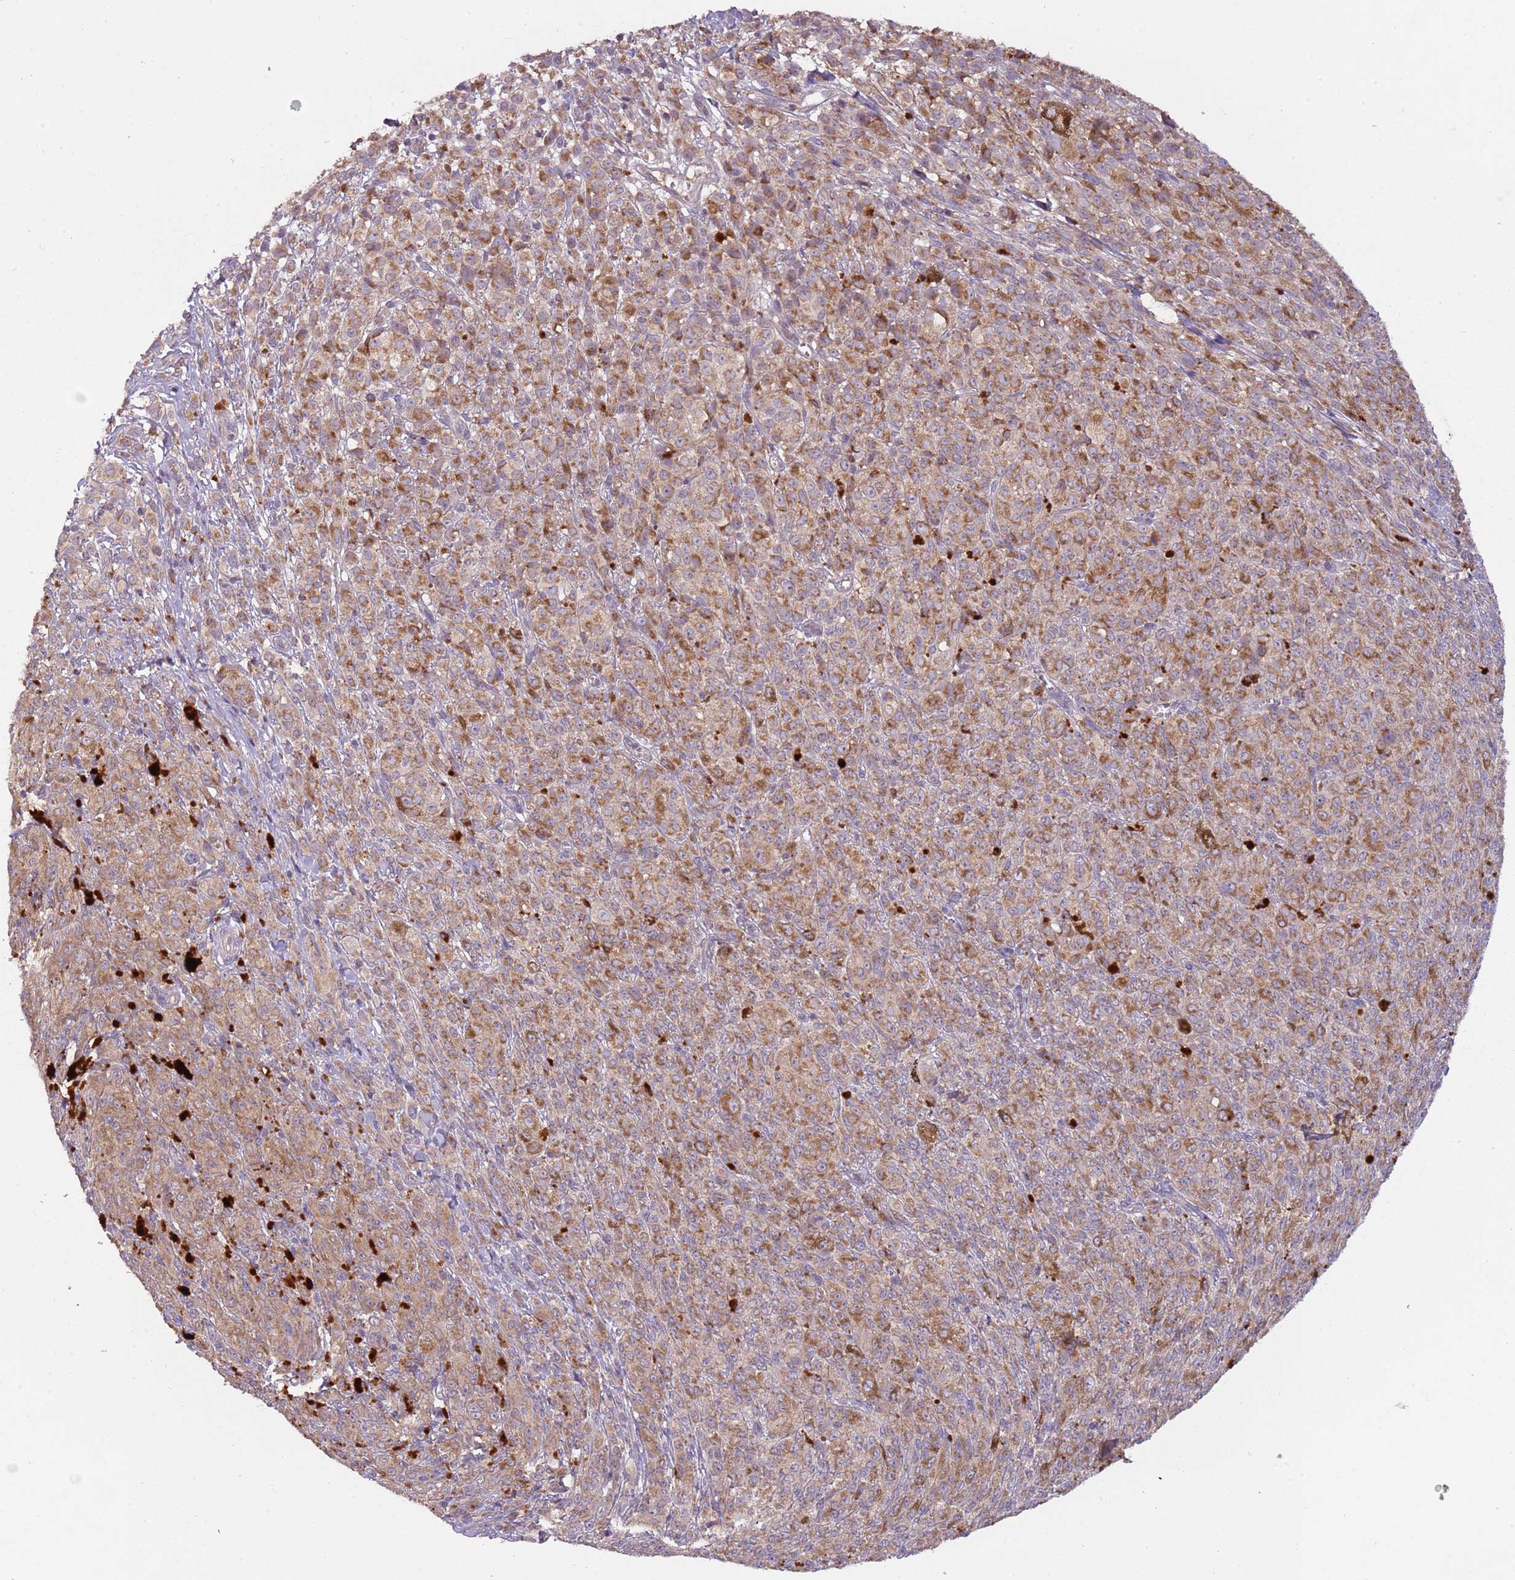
{"staining": {"intensity": "moderate", "quantity": ">75%", "location": "cytoplasmic/membranous"}, "tissue": "melanoma", "cell_type": "Tumor cells", "image_type": "cancer", "snomed": [{"axis": "morphology", "description": "Malignant melanoma, NOS"}, {"axis": "topography", "description": "Skin"}], "caption": "A histopathology image showing moderate cytoplasmic/membranous staining in about >75% of tumor cells in melanoma, as visualized by brown immunohistochemical staining.", "gene": "FECH", "patient": {"sex": "female", "age": 52}}